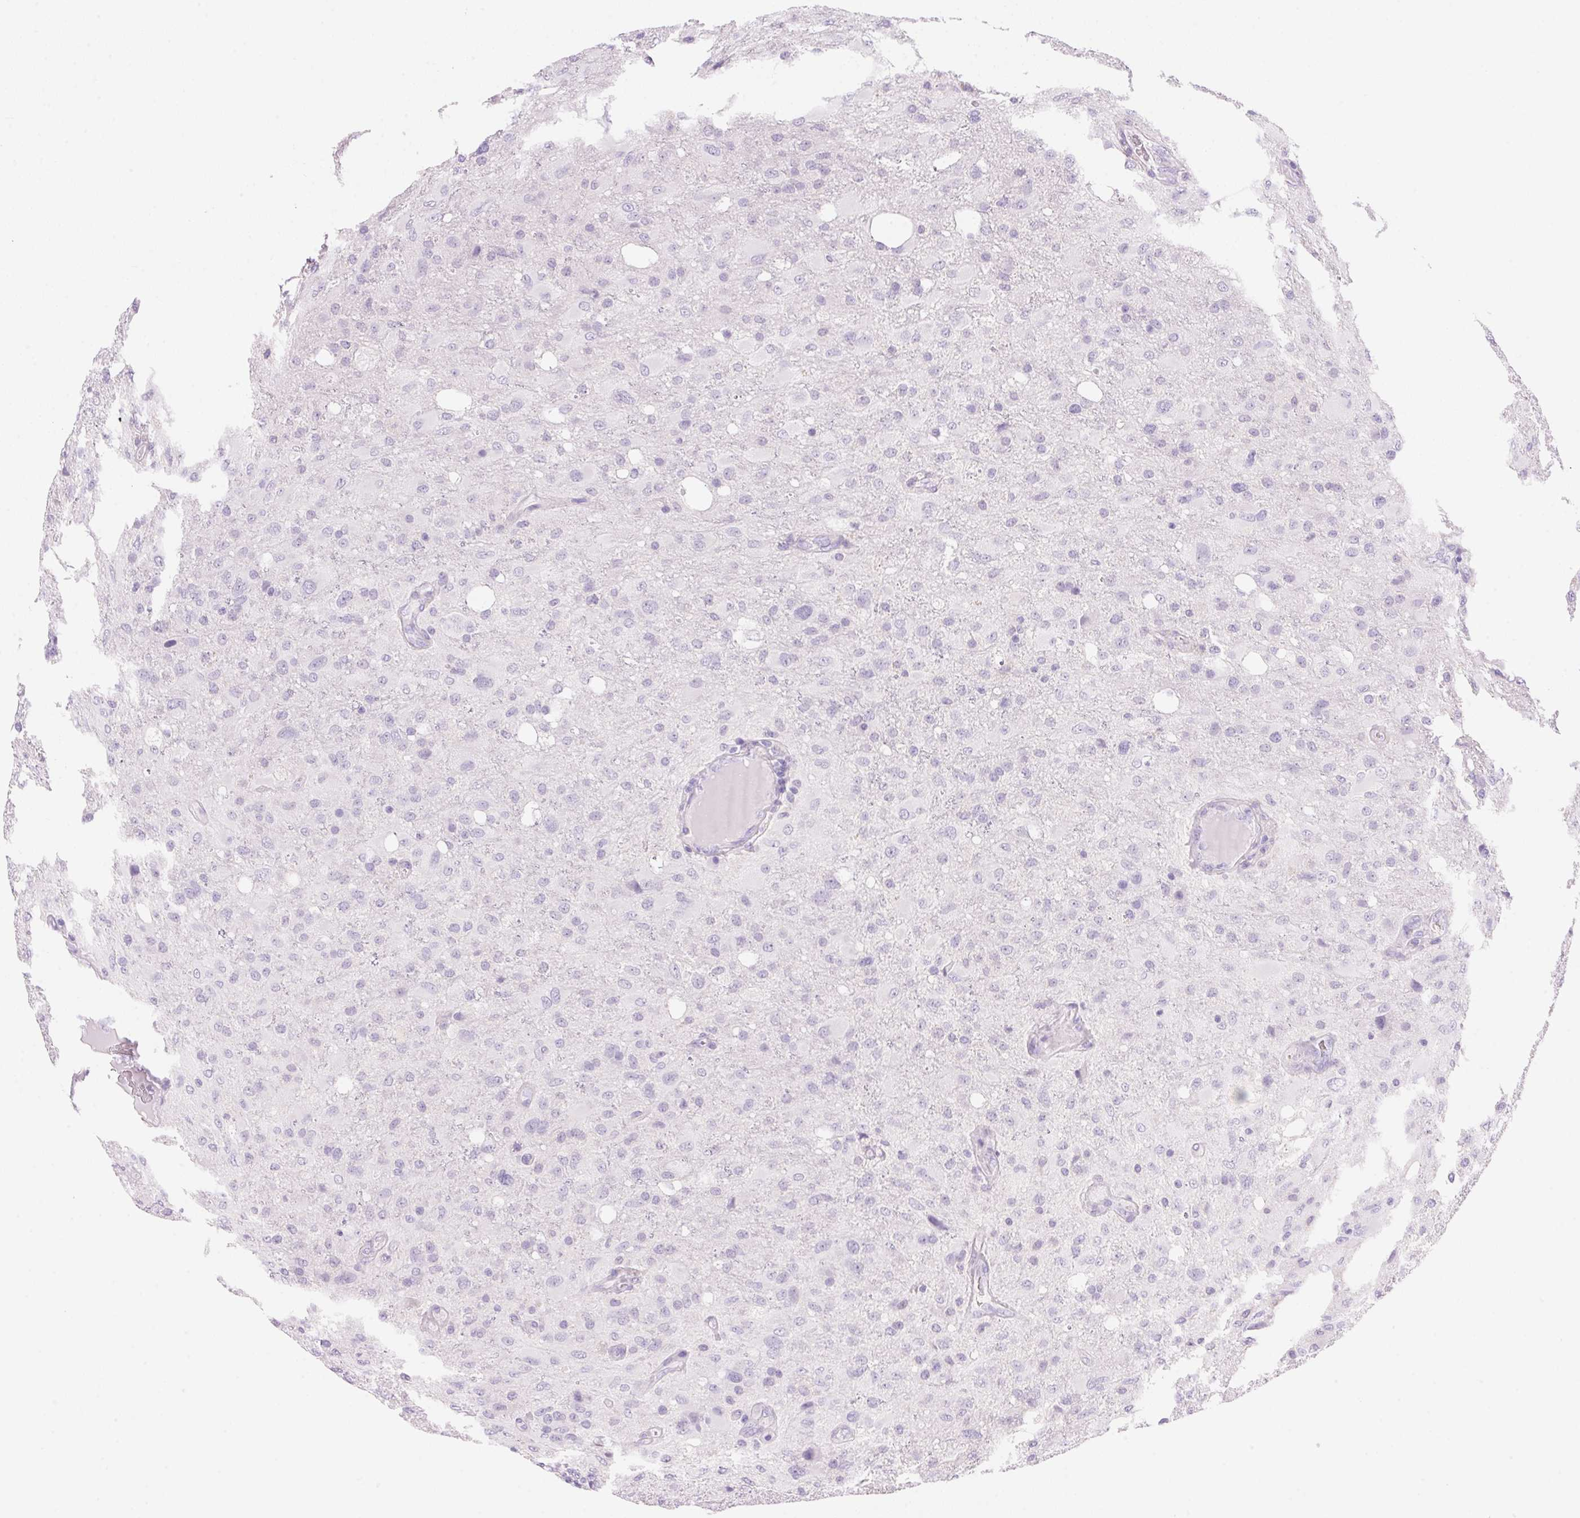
{"staining": {"intensity": "negative", "quantity": "none", "location": "none"}, "tissue": "glioma", "cell_type": "Tumor cells", "image_type": "cancer", "snomed": [{"axis": "morphology", "description": "Glioma, malignant, High grade"}, {"axis": "topography", "description": "Brain"}], "caption": "This is an immunohistochemistry (IHC) histopathology image of human glioma. There is no expression in tumor cells.", "gene": "DHCR24", "patient": {"sex": "male", "age": 53}}